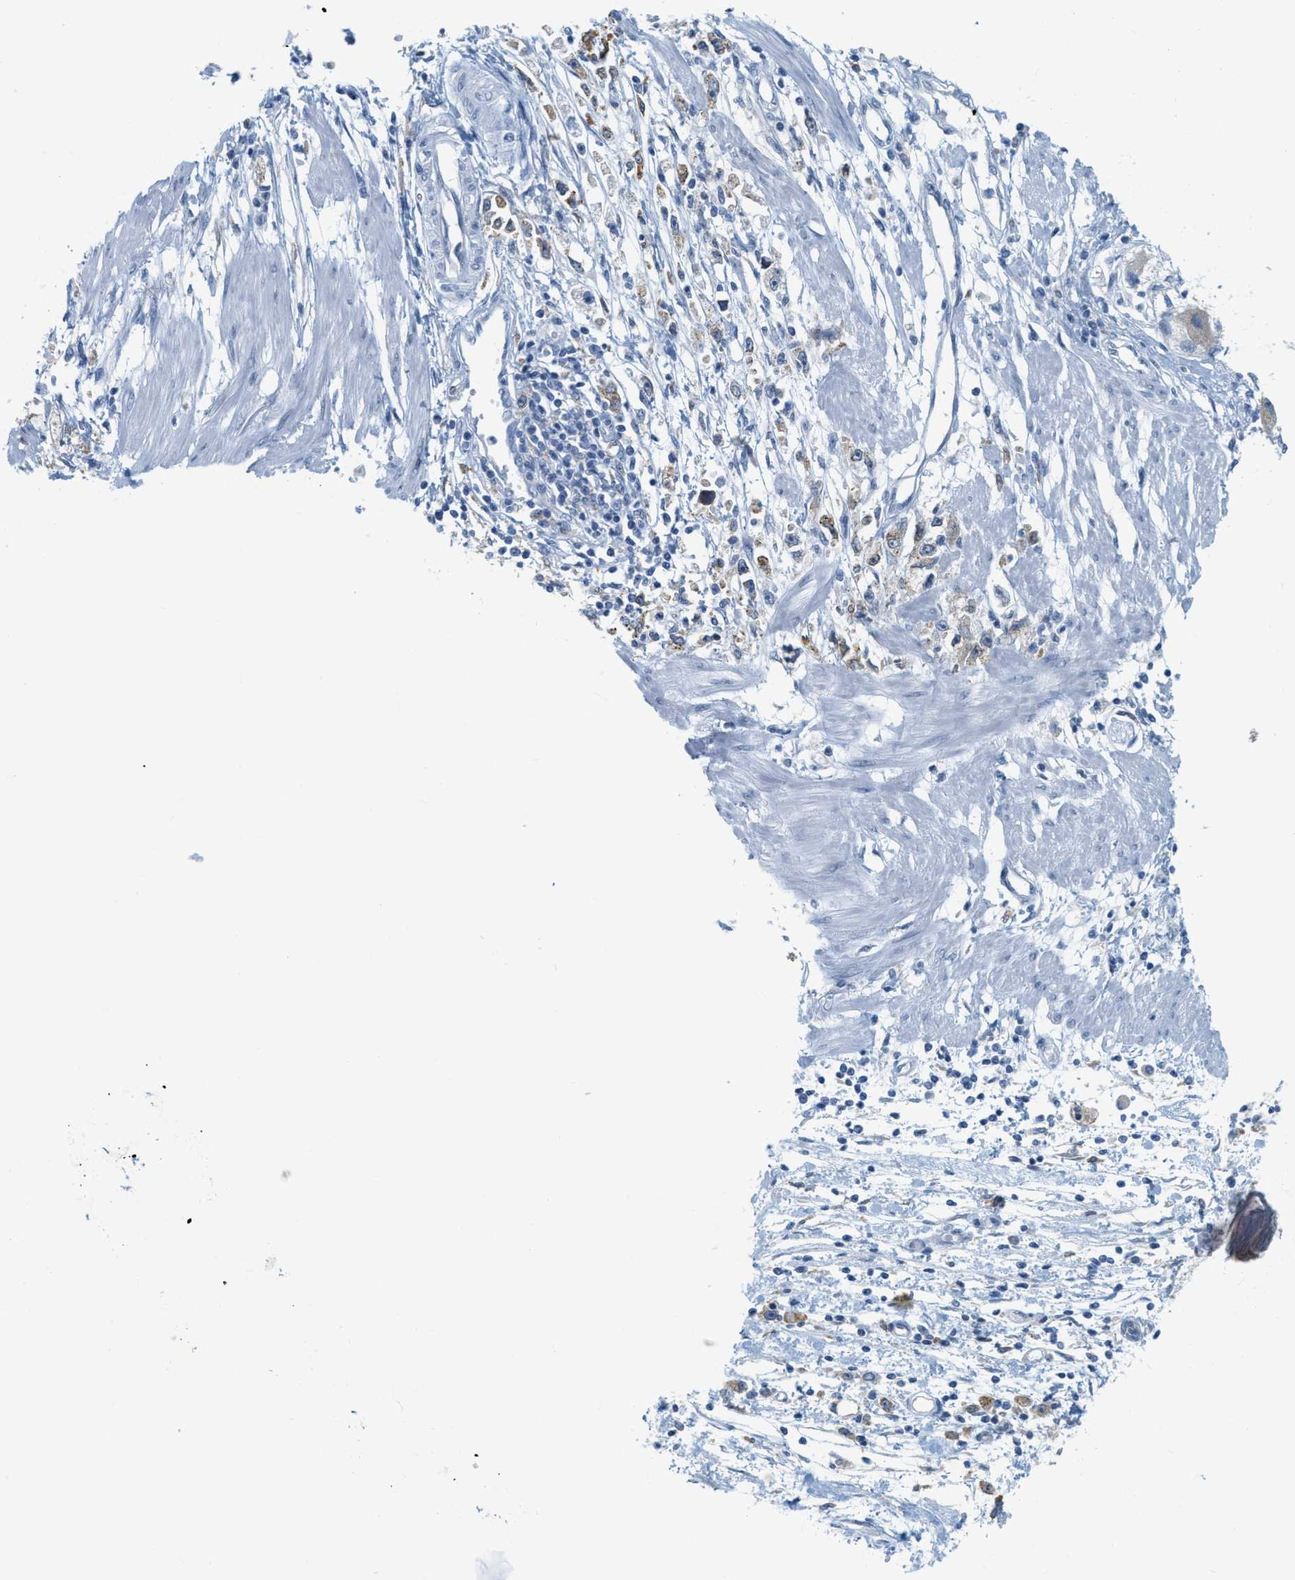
{"staining": {"intensity": "weak", "quantity": ">75%", "location": "cytoplasmic/membranous"}, "tissue": "stomach cancer", "cell_type": "Tumor cells", "image_type": "cancer", "snomed": [{"axis": "morphology", "description": "Adenocarcinoma, NOS"}, {"axis": "topography", "description": "Stomach"}], "caption": "Immunohistochemical staining of human adenocarcinoma (stomach) displays low levels of weak cytoplasmic/membranous protein expression in approximately >75% of tumor cells.", "gene": "TEX264", "patient": {"sex": "female", "age": 59}}